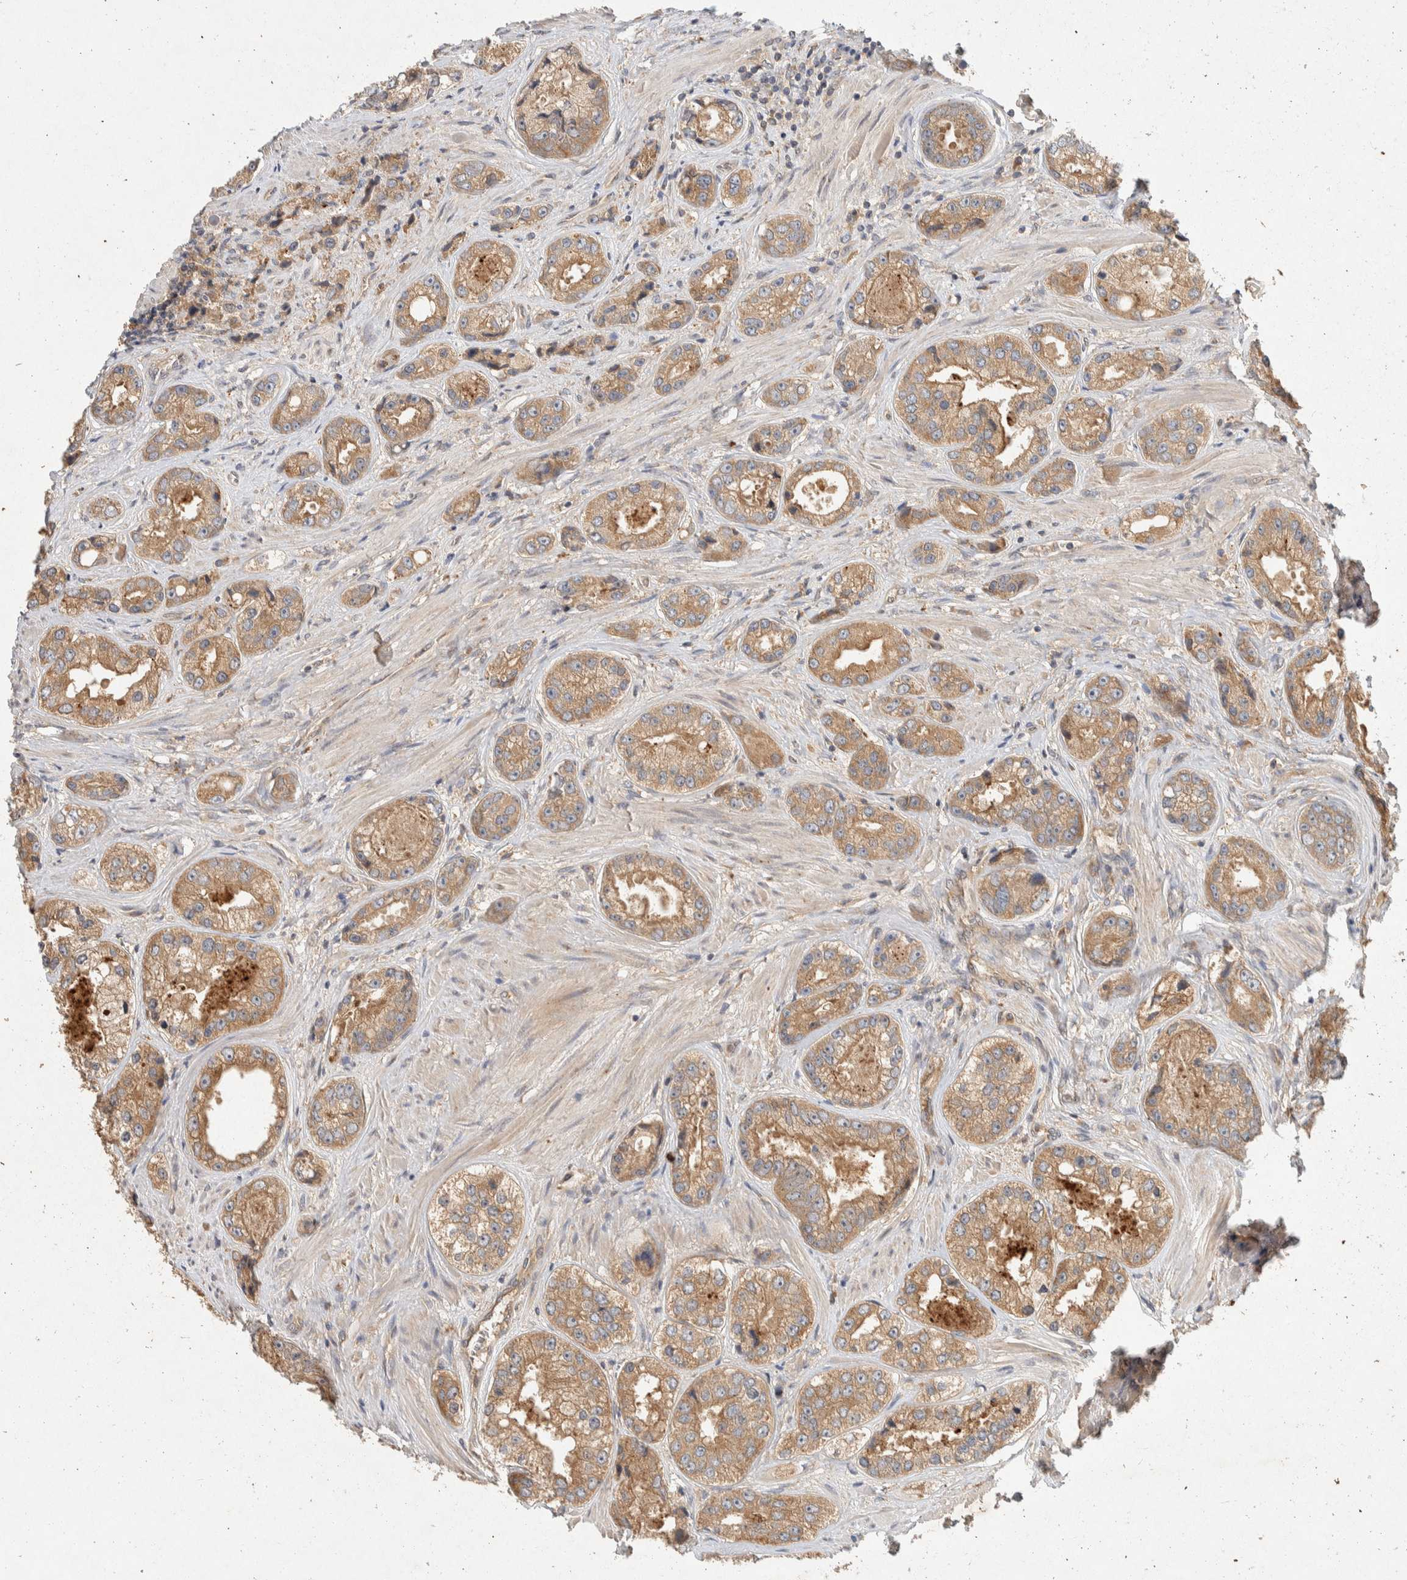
{"staining": {"intensity": "moderate", "quantity": ">75%", "location": "cytoplasmic/membranous"}, "tissue": "prostate cancer", "cell_type": "Tumor cells", "image_type": "cancer", "snomed": [{"axis": "morphology", "description": "Adenocarcinoma, High grade"}, {"axis": "topography", "description": "Prostate"}], "caption": "Prostate cancer tissue exhibits moderate cytoplasmic/membranous expression in about >75% of tumor cells (DAB (3,3'-diaminobenzidine) IHC, brown staining for protein, blue staining for nuclei).", "gene": "PXK", "patient": {"sex": "male", "age": 61}}